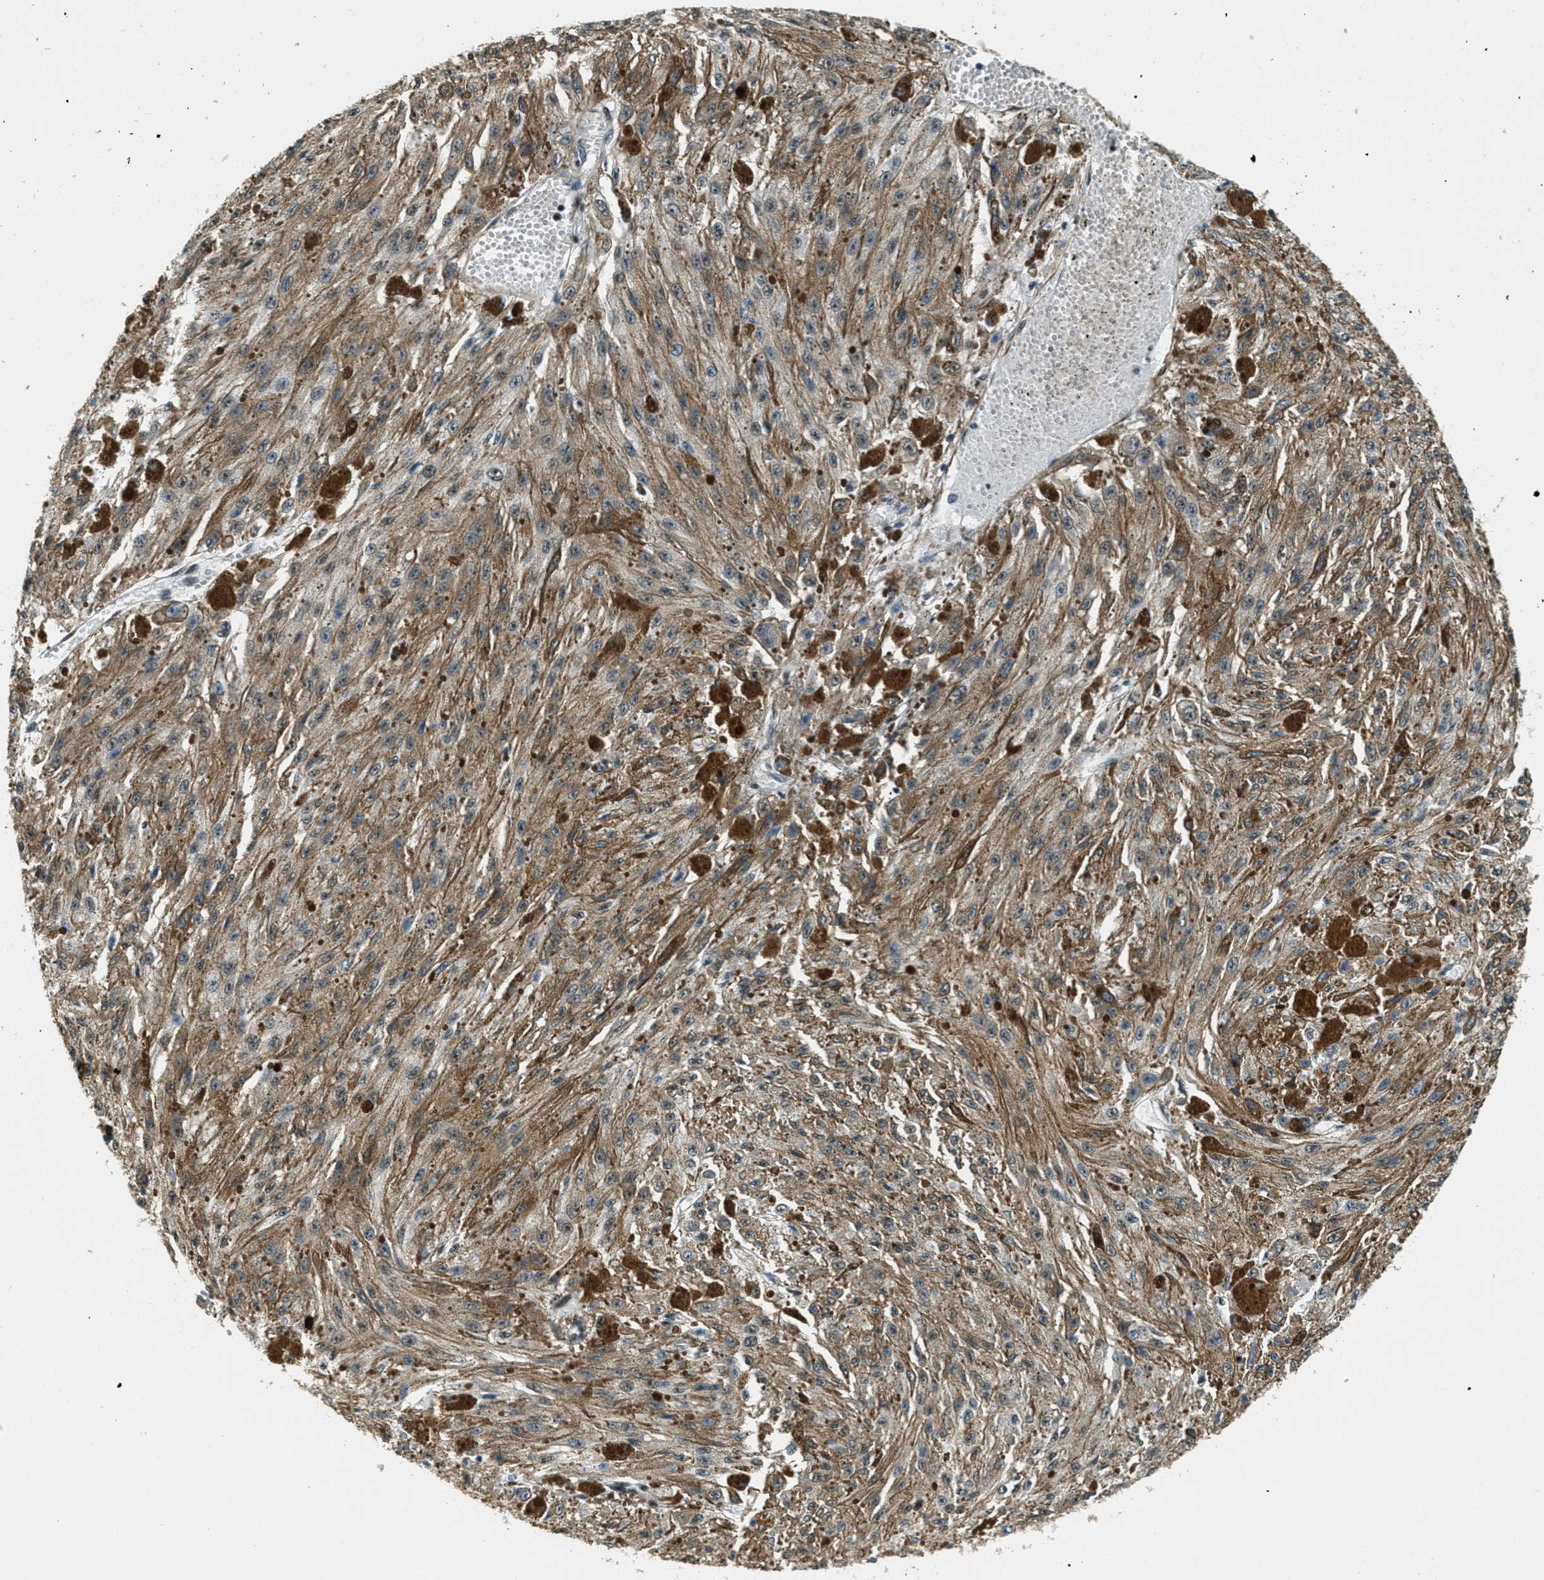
{"staining": {"intensity": "weak", "quantity": ">75%", "location": "cytoplasmic/membranous"}, "tissue": "melanoma", "cell_type": "Tumor cells", "image_type": "cancer", "snomed": [{"axis": "morphology", "description": "Malignant melanoma, NOS"}, {"axis": "topography", "description": "Other"}], "caption": "Immunohistochemical staining of human malignant melanoma demonstrates low levels of weak cytoplasmic/membranous positivity in about >75% of tumor cells.", "gene": "CFAP36", "patient": {"sex": "male", "age": 79}}